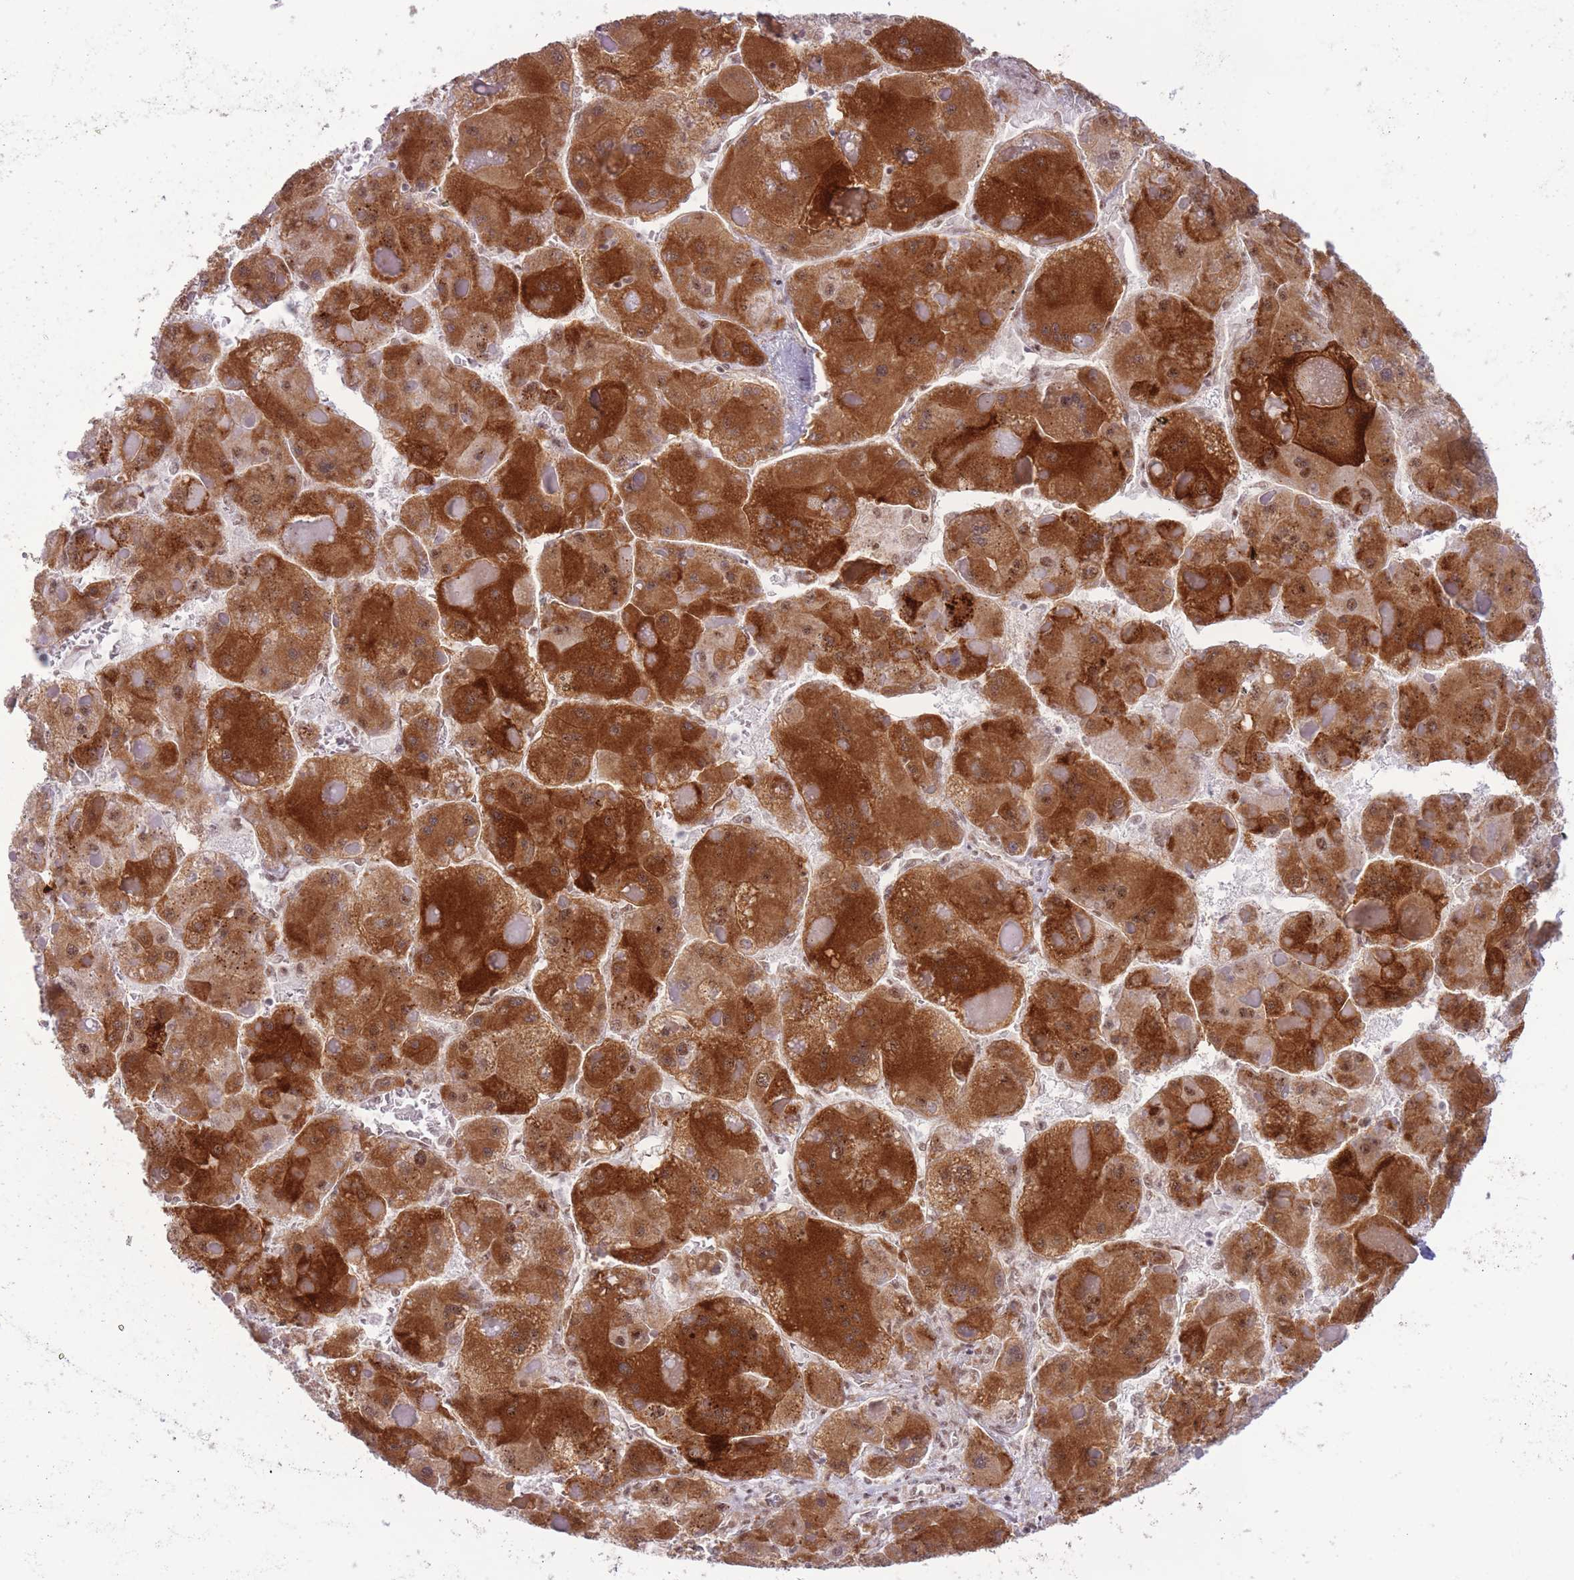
{"staining": {"intensity": "strong", "quantity": ">75%", "location": "cytoplasmic/membranous"}, "tissue": "liver cancer", "cell_type": "Tumor cells", "image_type": "cancer", "snomed": [{"axis": "morphology", "description": "Carcinoma, Hepatocellular, NOS"}, {"axis": "topography", "description": "Liver"}], "caption": "Immunohistochemical staining of human liver hepatocellular carcinoma exhibits high levels of strong cytoplasmic/membranous protein expression in approximately >75% of tumor cells. Using DAB (3,3'-diaminobenzidine) (brown) and hematoxylin (blue) stains, captured at high magnification using brightfield microscopy.", "gene": "CYP2B6", "patient": {"sex": "female", "age": 73}}